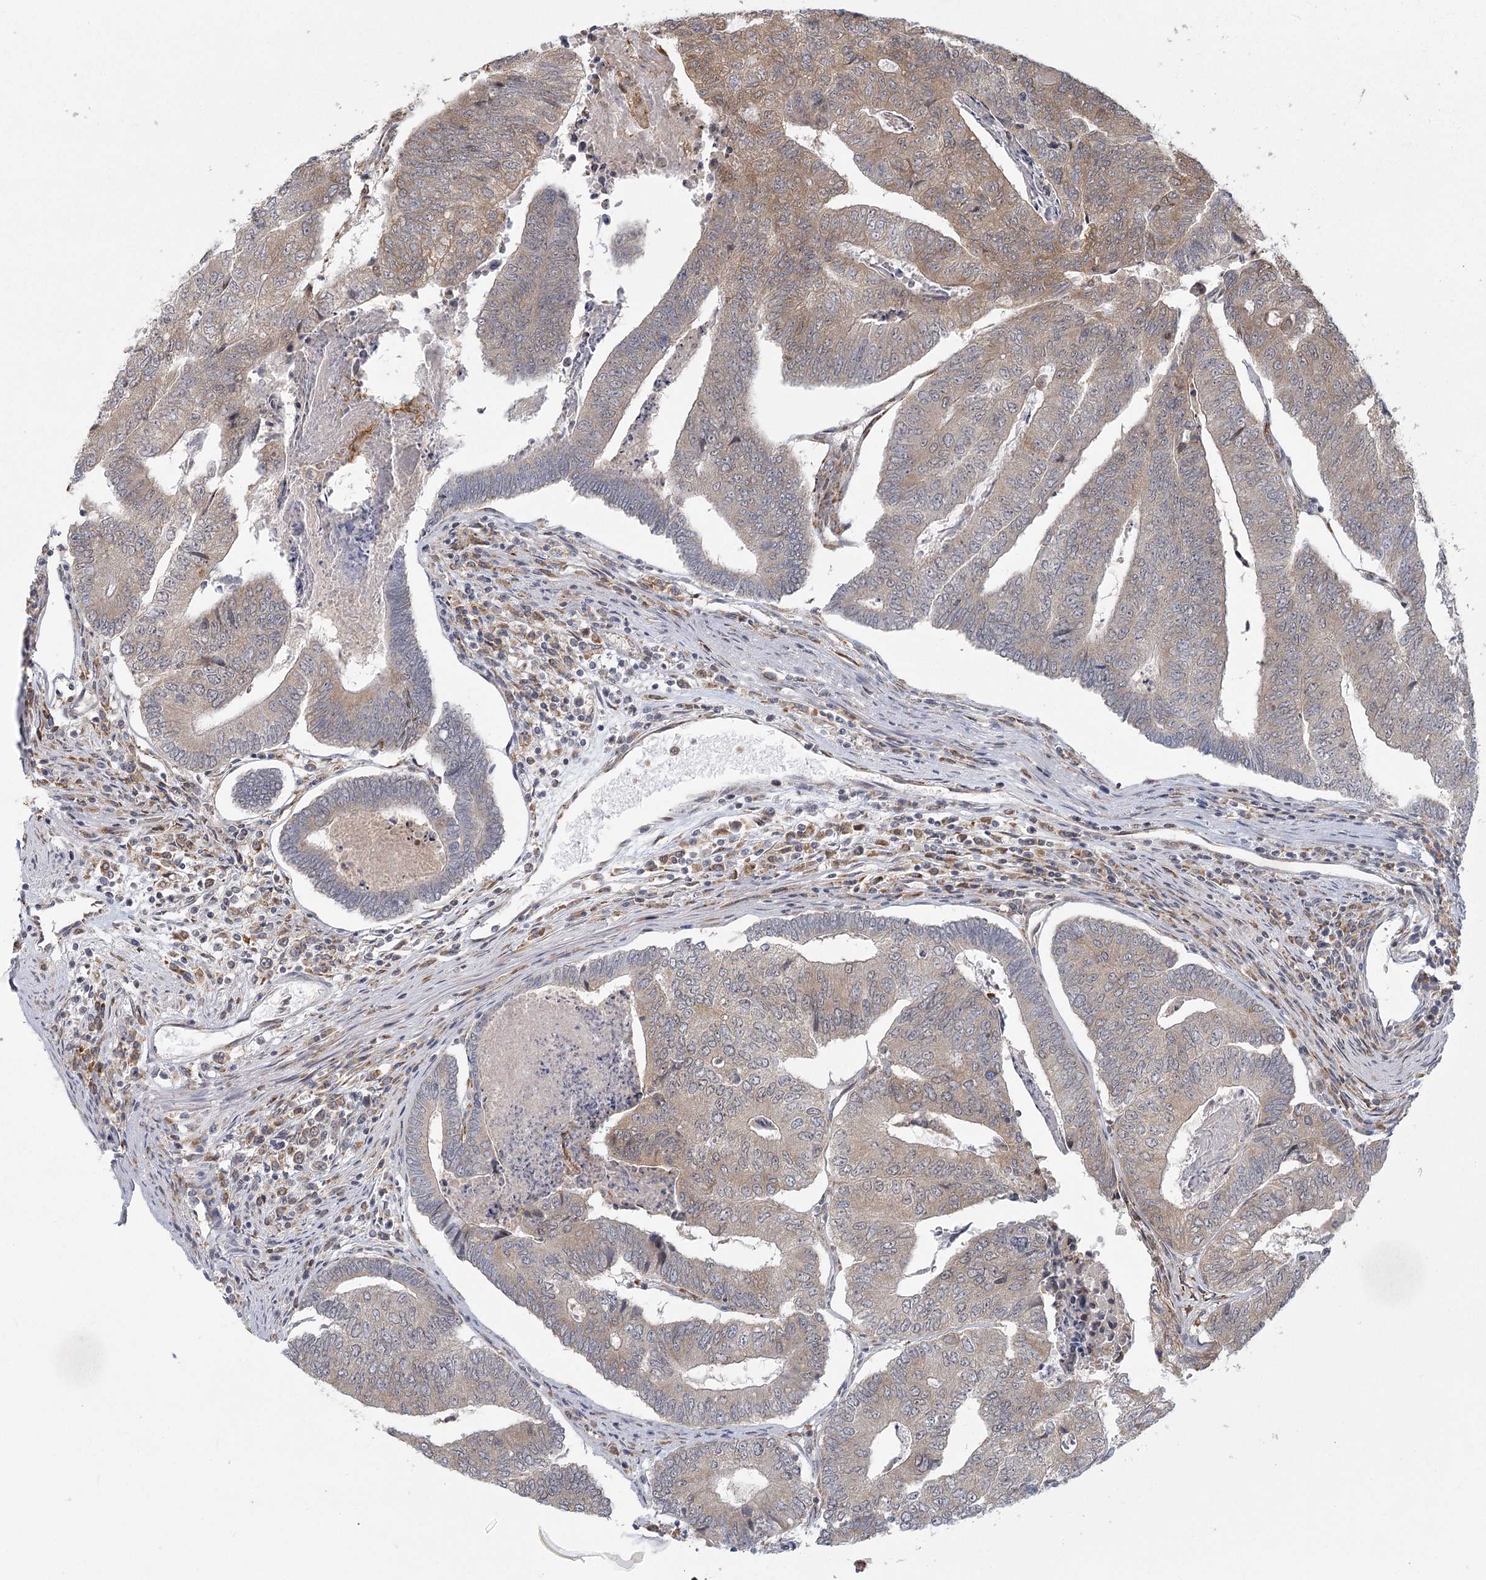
{"staining": {"intensity": "weak", "quantity": "25%-75%", "location": "cytoplasmic/membranous"}, "tissue": "colorectal cancer", "cell_type": "Tumor cells", "image_type": "cancer", "snomed": [{"axis": "morphology", "description": "Adenocarcinoma, NOS"}, {"axis": "topography", "description": "Colon"}], "caption": "About 25%-75% of tumor cells in human colorectal cancer show weak cytoplasmic/membranous protein staining as visualized by brown immunohistochemical staining.", "gene": "LACTB", "patient": {"sex": "female", "age": 67}}